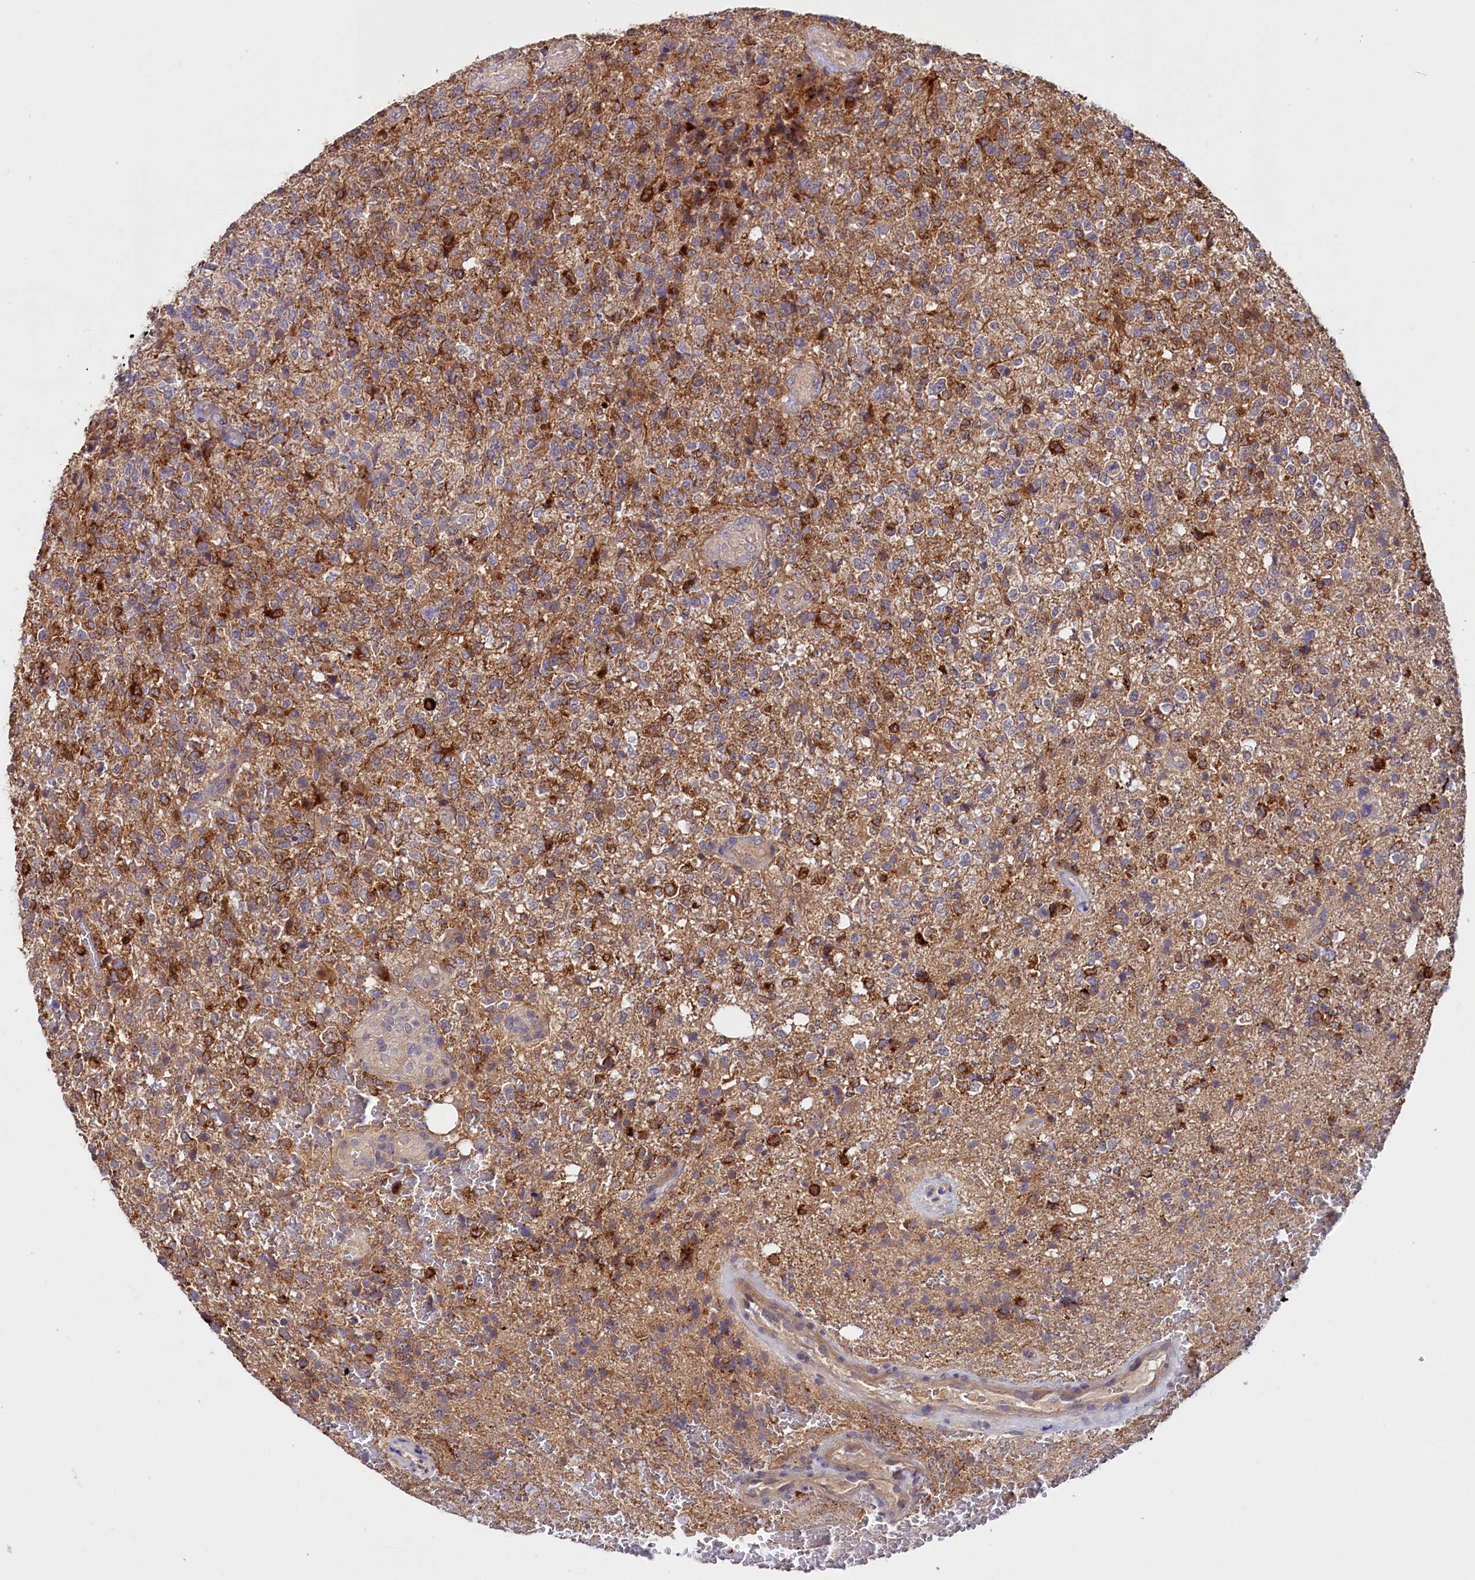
{"staining": {"intensity": "negative", "quantity": "none", "location": "none"}, "tissue": "glioma", "cell_type": "Tumor cells", "image_type": "cancer", "snomed": [{"axis": "morphology", "description": "Glioma, malignant, High grade"}, {"axis": "topography", "description": "Brain"}], "caption": "Immunohistochemistry (IHC) photomicrograph of malignant glioma (high-grade) stained for a protein (brown), which demonstrates no positivity in tumor cells.", "gene": "ETFBKMT", "patient": {"sex": "male", "age": 56}}